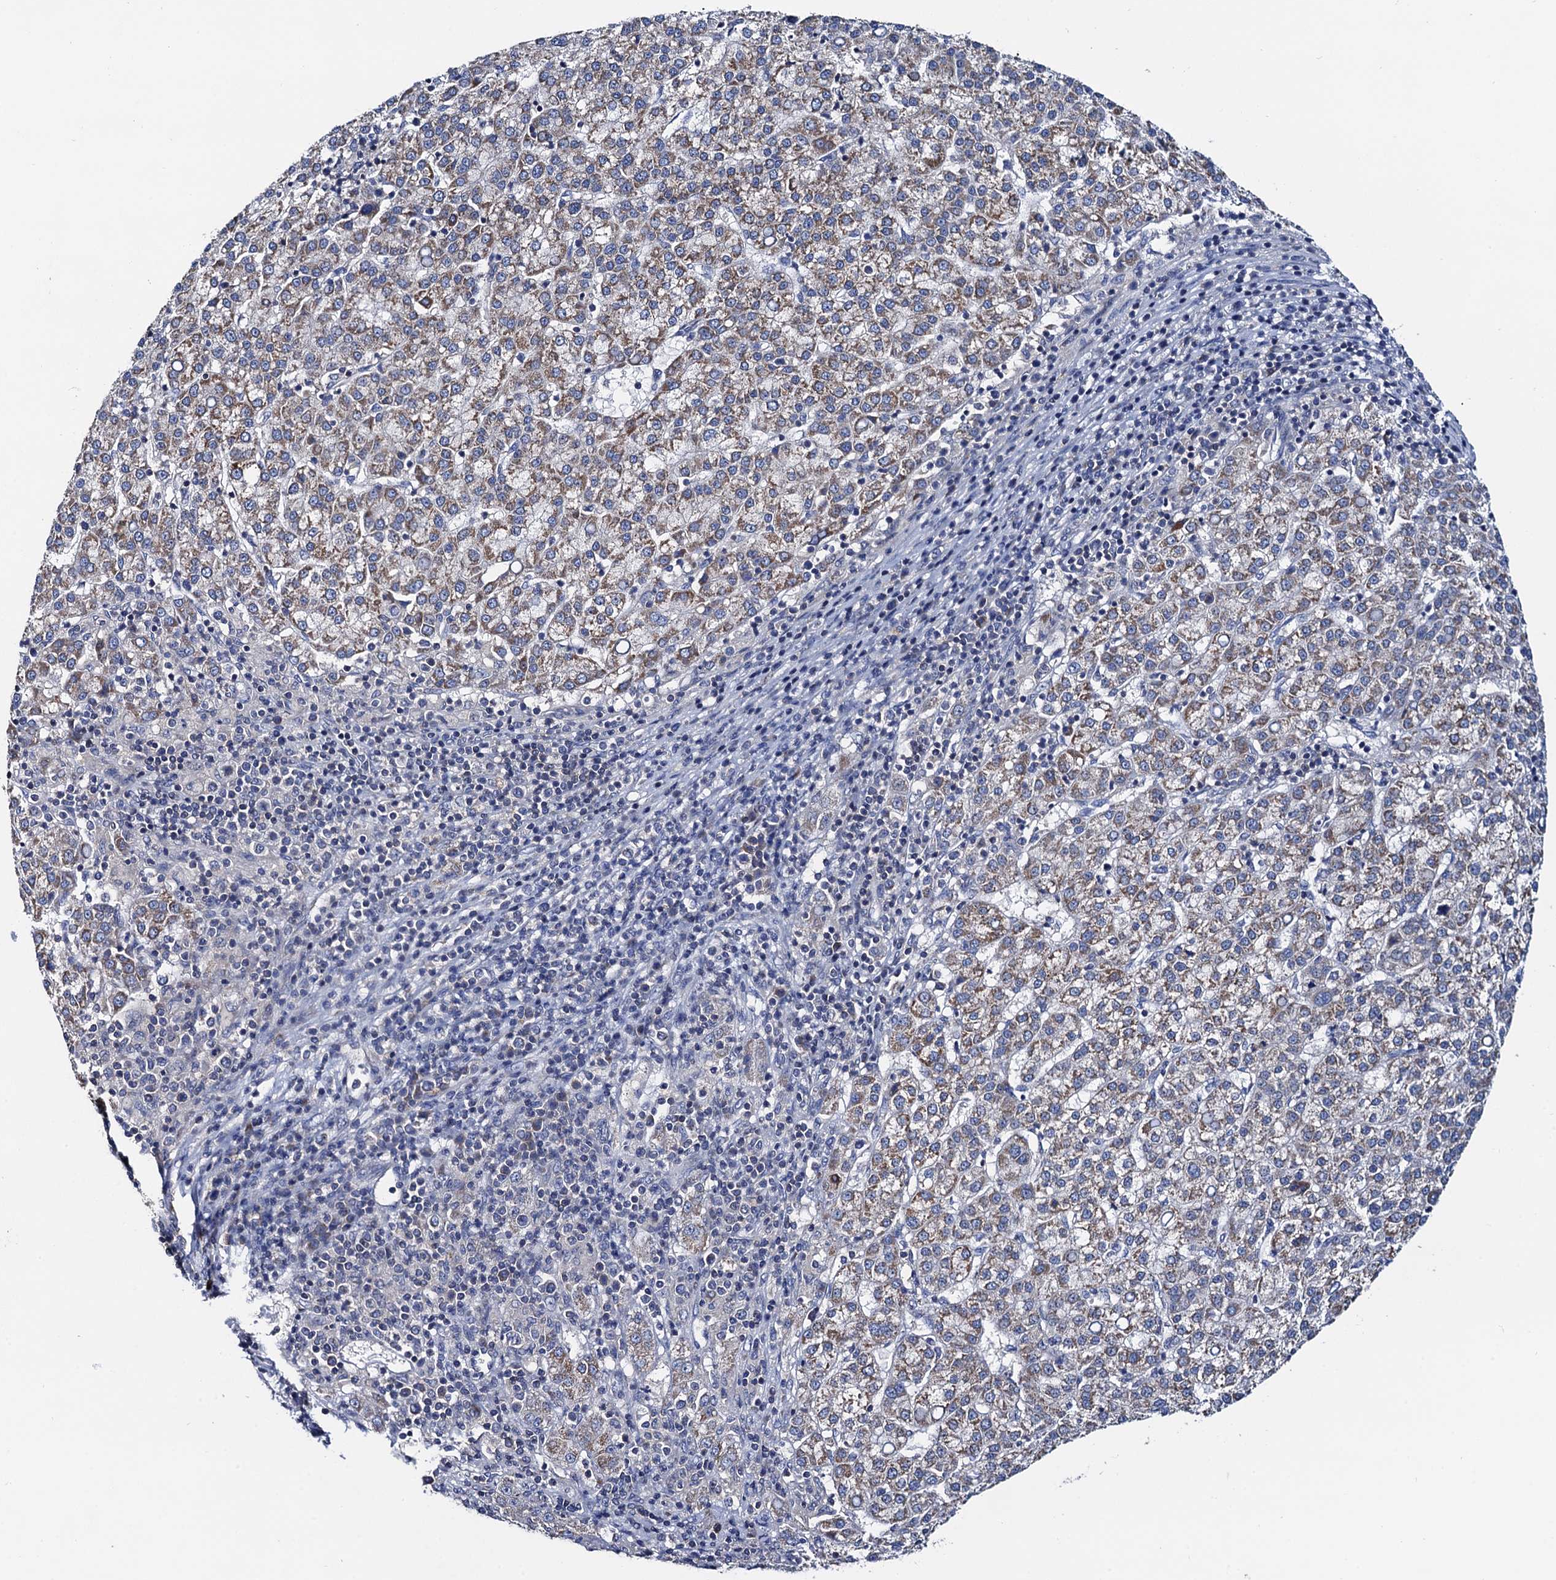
{"staining": {"intensity": "weak", "quantity": ">75%", "location": "cytoplasmic/membranous"}, "tissue": "liver cancer", "cell_type": "Tumor cells", "image_type": "cancer", "snomed": [{"axis": "morphology", "description": "Carcinoma, Hepatocellular, NOS"}, {"axis": "topography", "description": "Liver"}], "caption": "High-magnification brightfield microscopy of hepatocellular carcinoma (liver) stained with DAB (3,3'-diaminobenzidine) (brown) and counterstained with hematoxylin (blue). tumor cells exhibit weak cytoplasmic/membranous positivity is identified in approximately>75% of cells. The staining was performed using DAB, with brown indicating positive protein expression. Nuclei are stained blue with hematoxylin.", "gene": "MRPL48", "patient": {"sex": "female", "age": 58}}